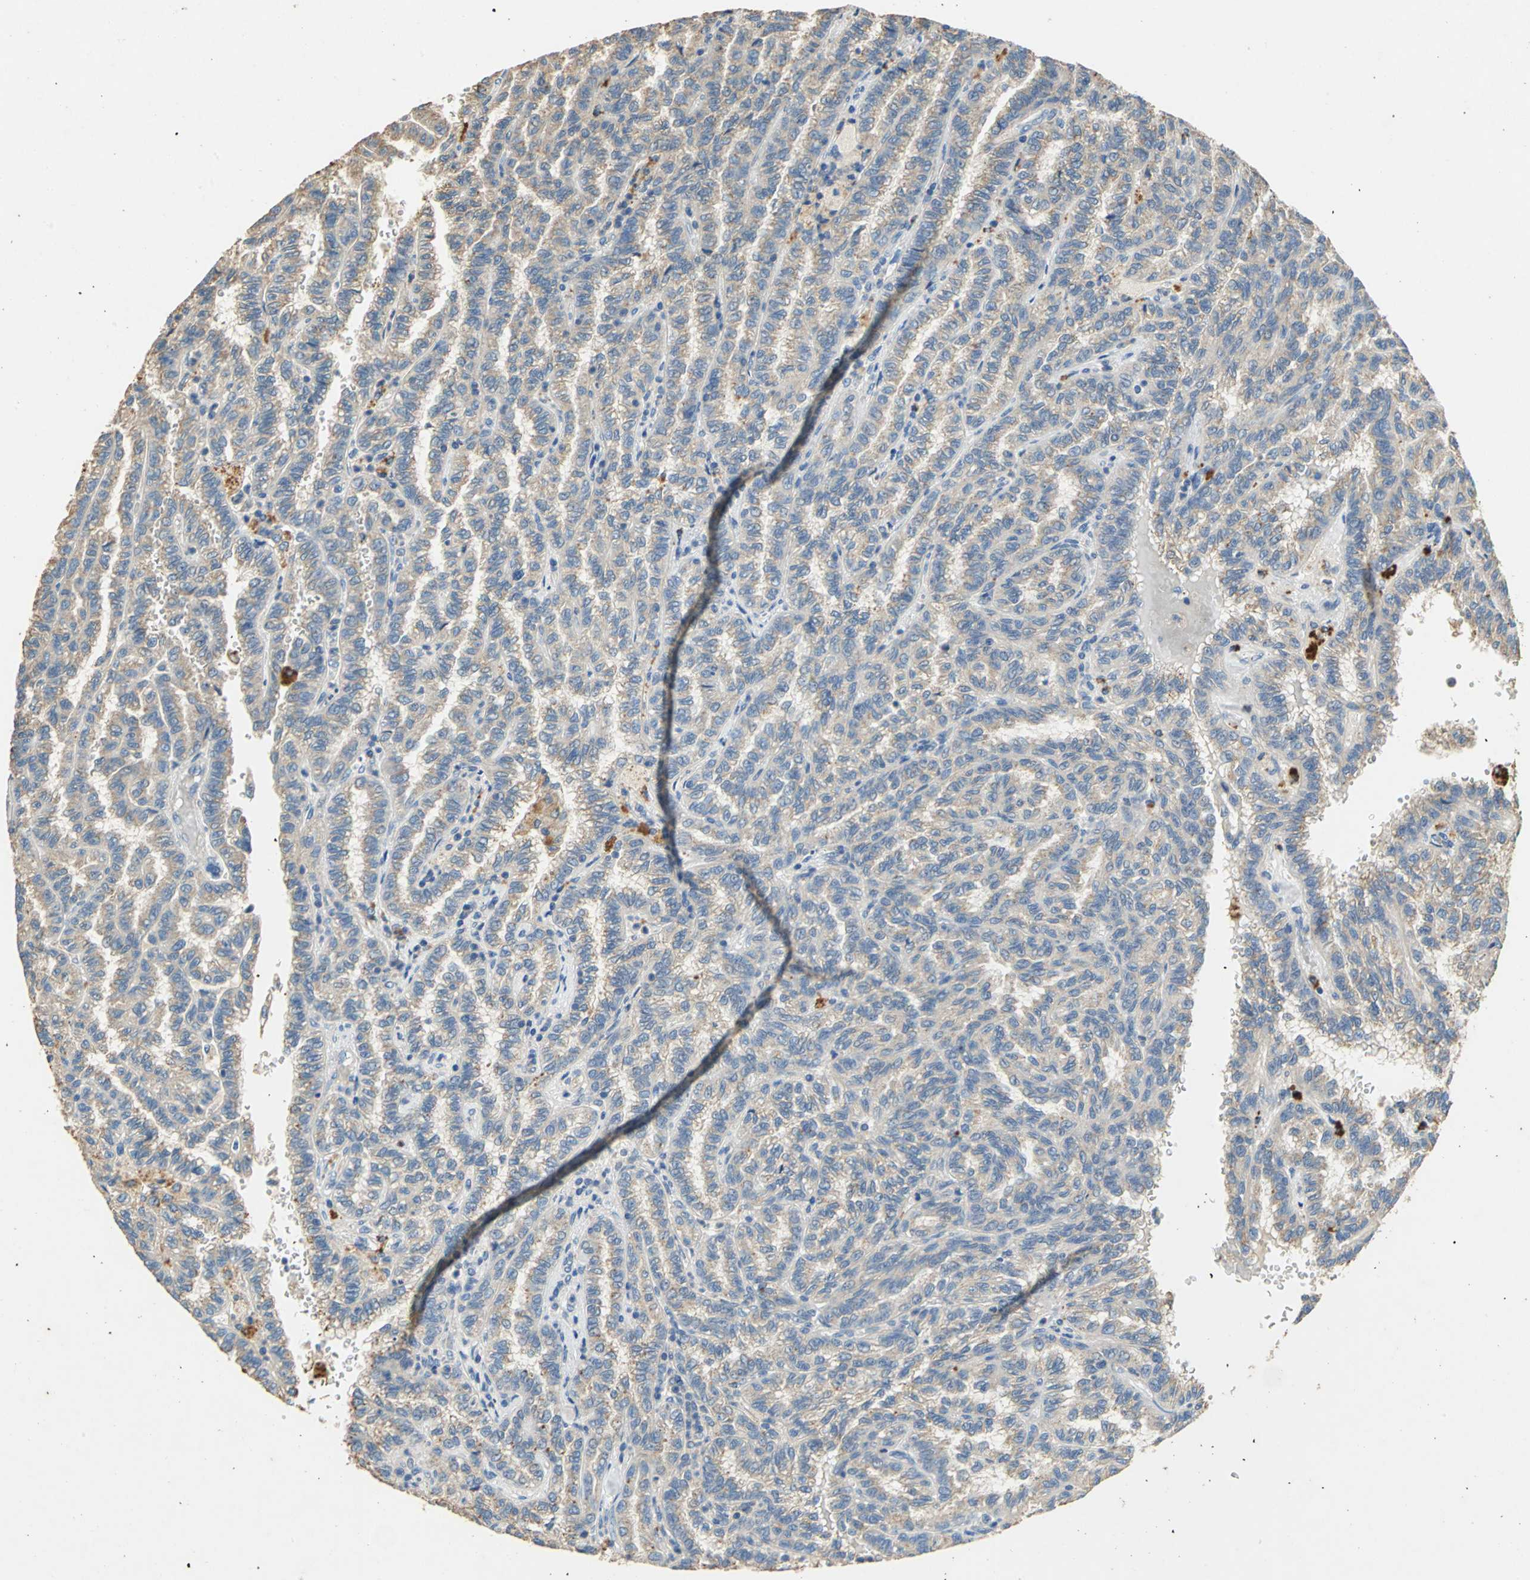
{"staining": {"intensity": "weak", "quantity": ">75%", "location": "cytoplasmic/membranous"}, "tissue": "renal cancer", "cell_type": "Tumor cells", "image_type": "cancer", "snomed": [{"axis": "morphology", "description": "Inflammation, NOS"}, {"axis": "morphology", "description": "Adenocarcinoma, NOS"}, {"axis": "topography", "description": "Kidney"}], "caption": "Weak cytoplasmic/membranous expression for a protein is seen in approximately >75% of tumor cells of renal cancer (adenocarcinoma) using immunohistochemistry.", "gene": "ADAMTS5", "patient": {"sex": "male", "age": 68}}